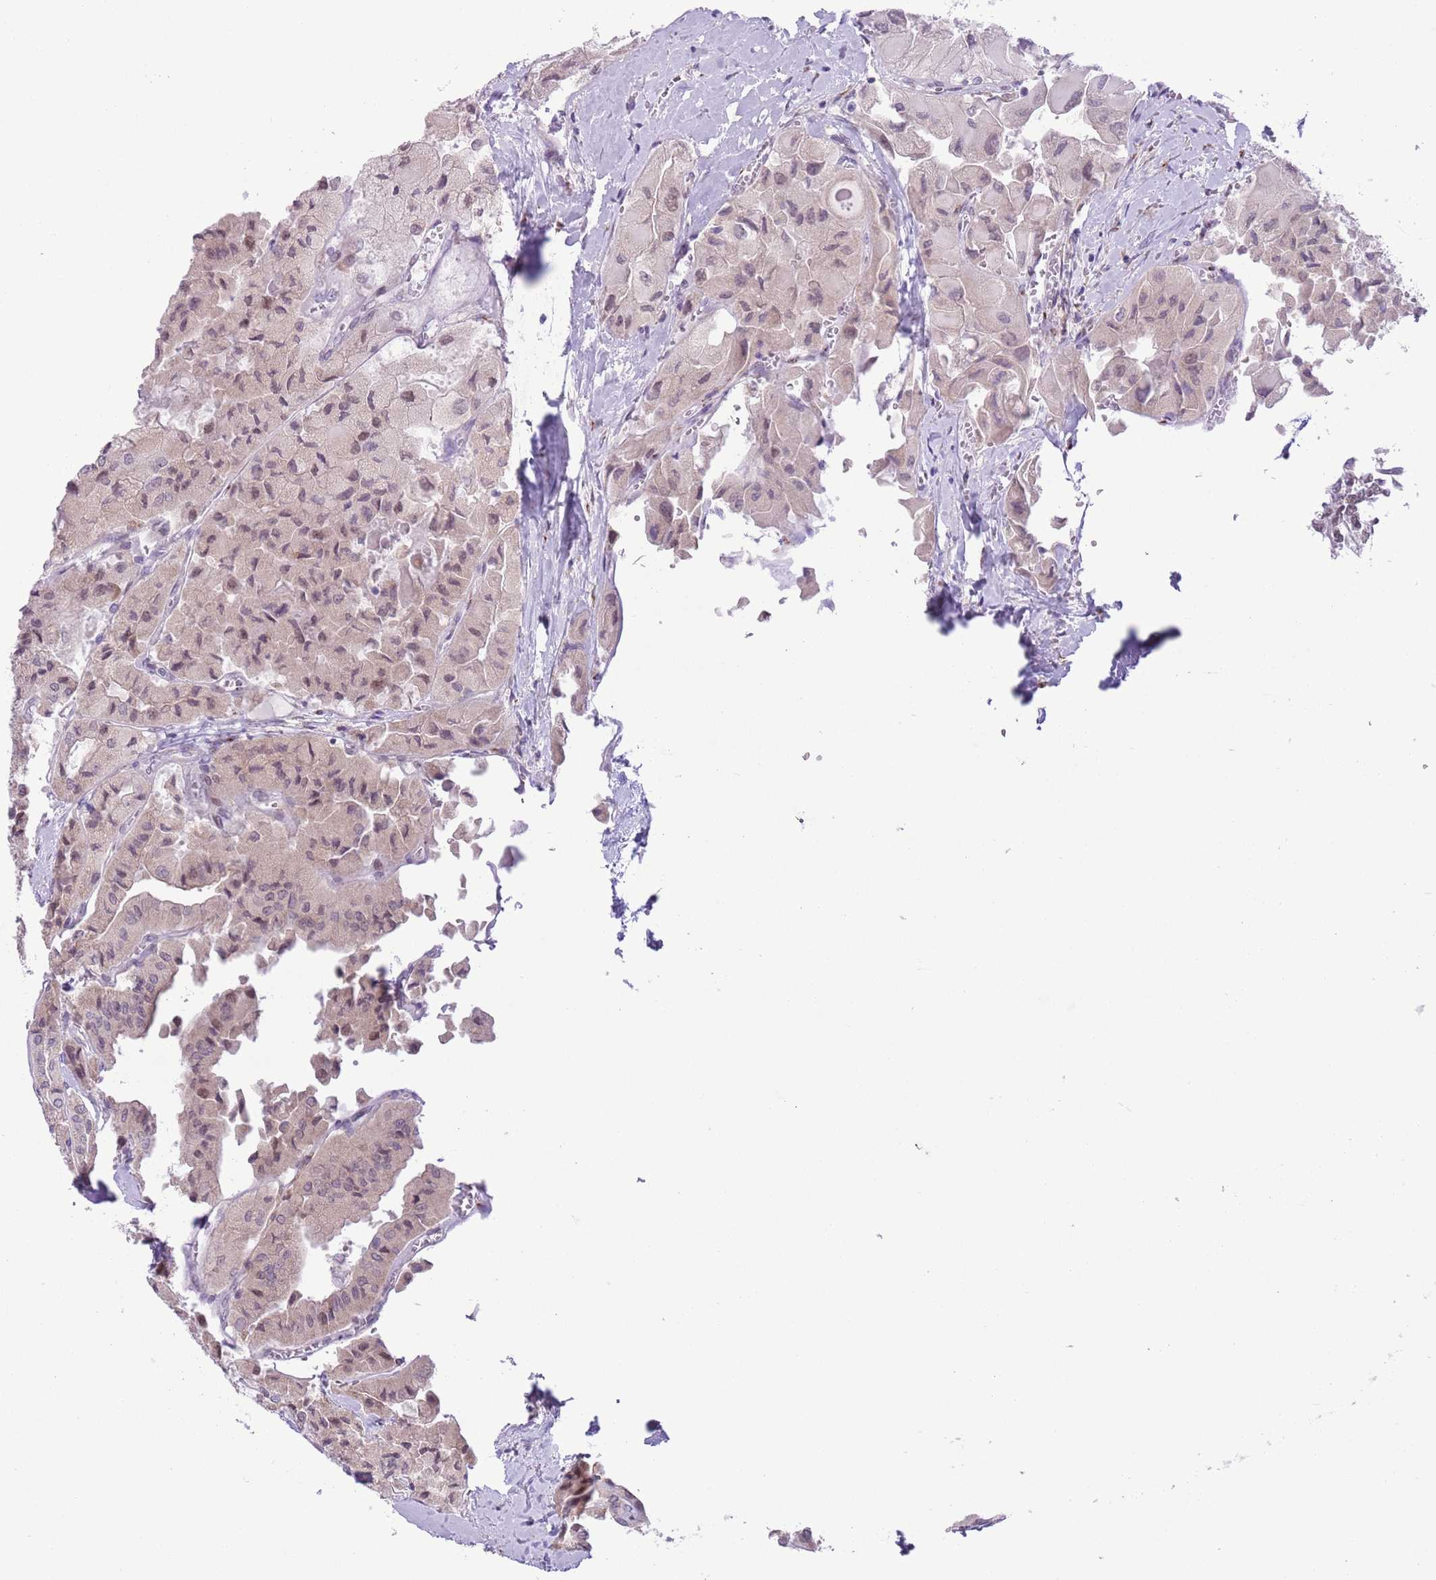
{"staining": {"intensity": "weak", "quantity": "25%-75%", "location": "nuclear"}, "tissue": "thyroid cancer", "cell_type": "Tumor cells", "image_type": "cancer", "snomed": [{"axis": "morphology", "description": "Normal tissue, NOS"}, {"axis": "morphology", "description": "Papillary adenocarcinoma, NOS"}, {"axis": "topography", "description": "Thyroid gland"}], "caption": "Protein staining shows weak nuclear staining in approximately 25%-75% of tumor cells in thyroid cancer.", "gene": "ZNF576", "patient": {"sex": "female", "age": 59}}